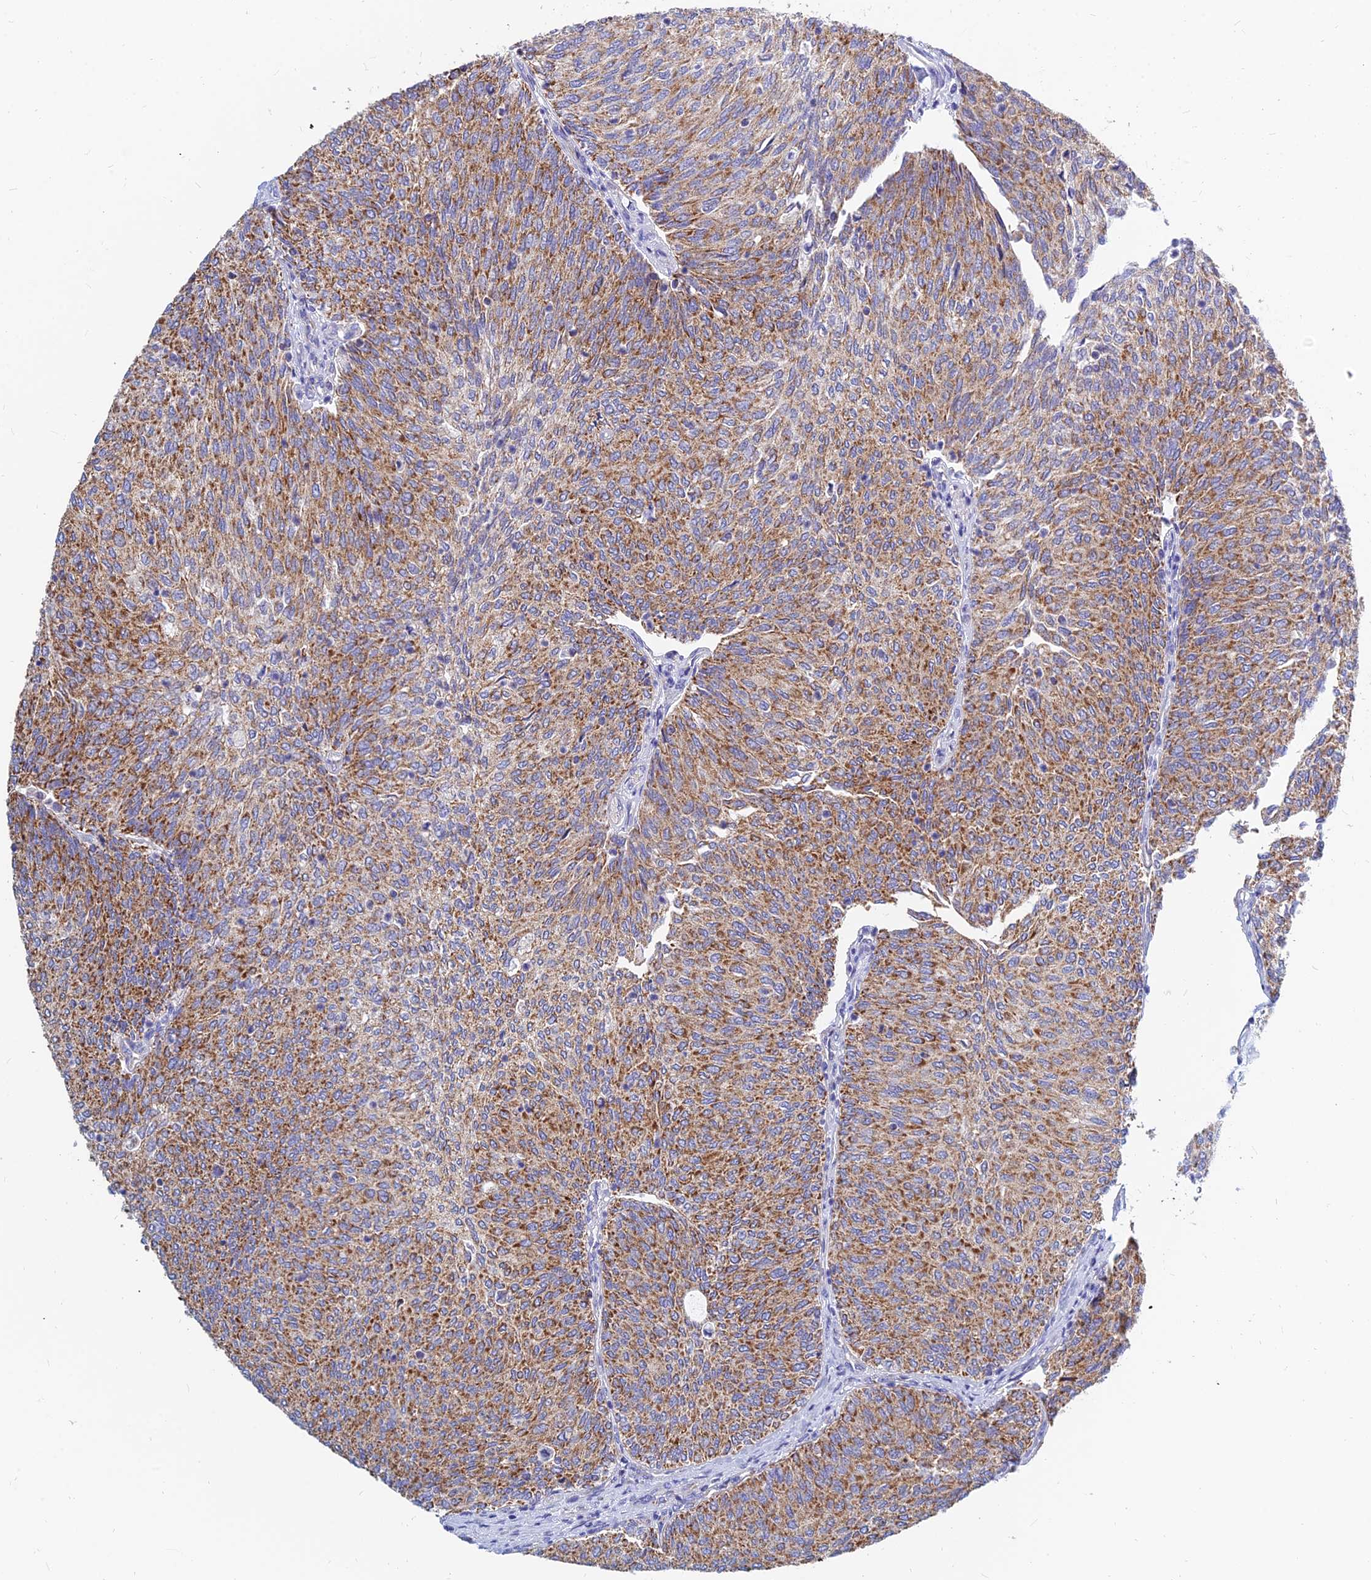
{"staining": {"intensity": "moderate", "quantity": ">75%", "location": "cytoplasmic/membranous"}, "tissue": "urothelial cancer", "cell_type": "Tumor cells", "image_type": "cancer", "snomed": [{"axis": "morphology", "description": "Urothelial carcinoma, High grade"}, {"axis": "topography", "description": "Urinary bladder"}], "caption": "The micrograph shows a brown stain indicating the presence of a protein in the cytoplasmic/membranous of tumor cells in high-grade urothelial carcinoma. Immunohistochemistry stains the protein of interest in brown and the nuclei are stained blue.", "gene": "MGST1", "patient": {"sex": "female", "age": 79}}